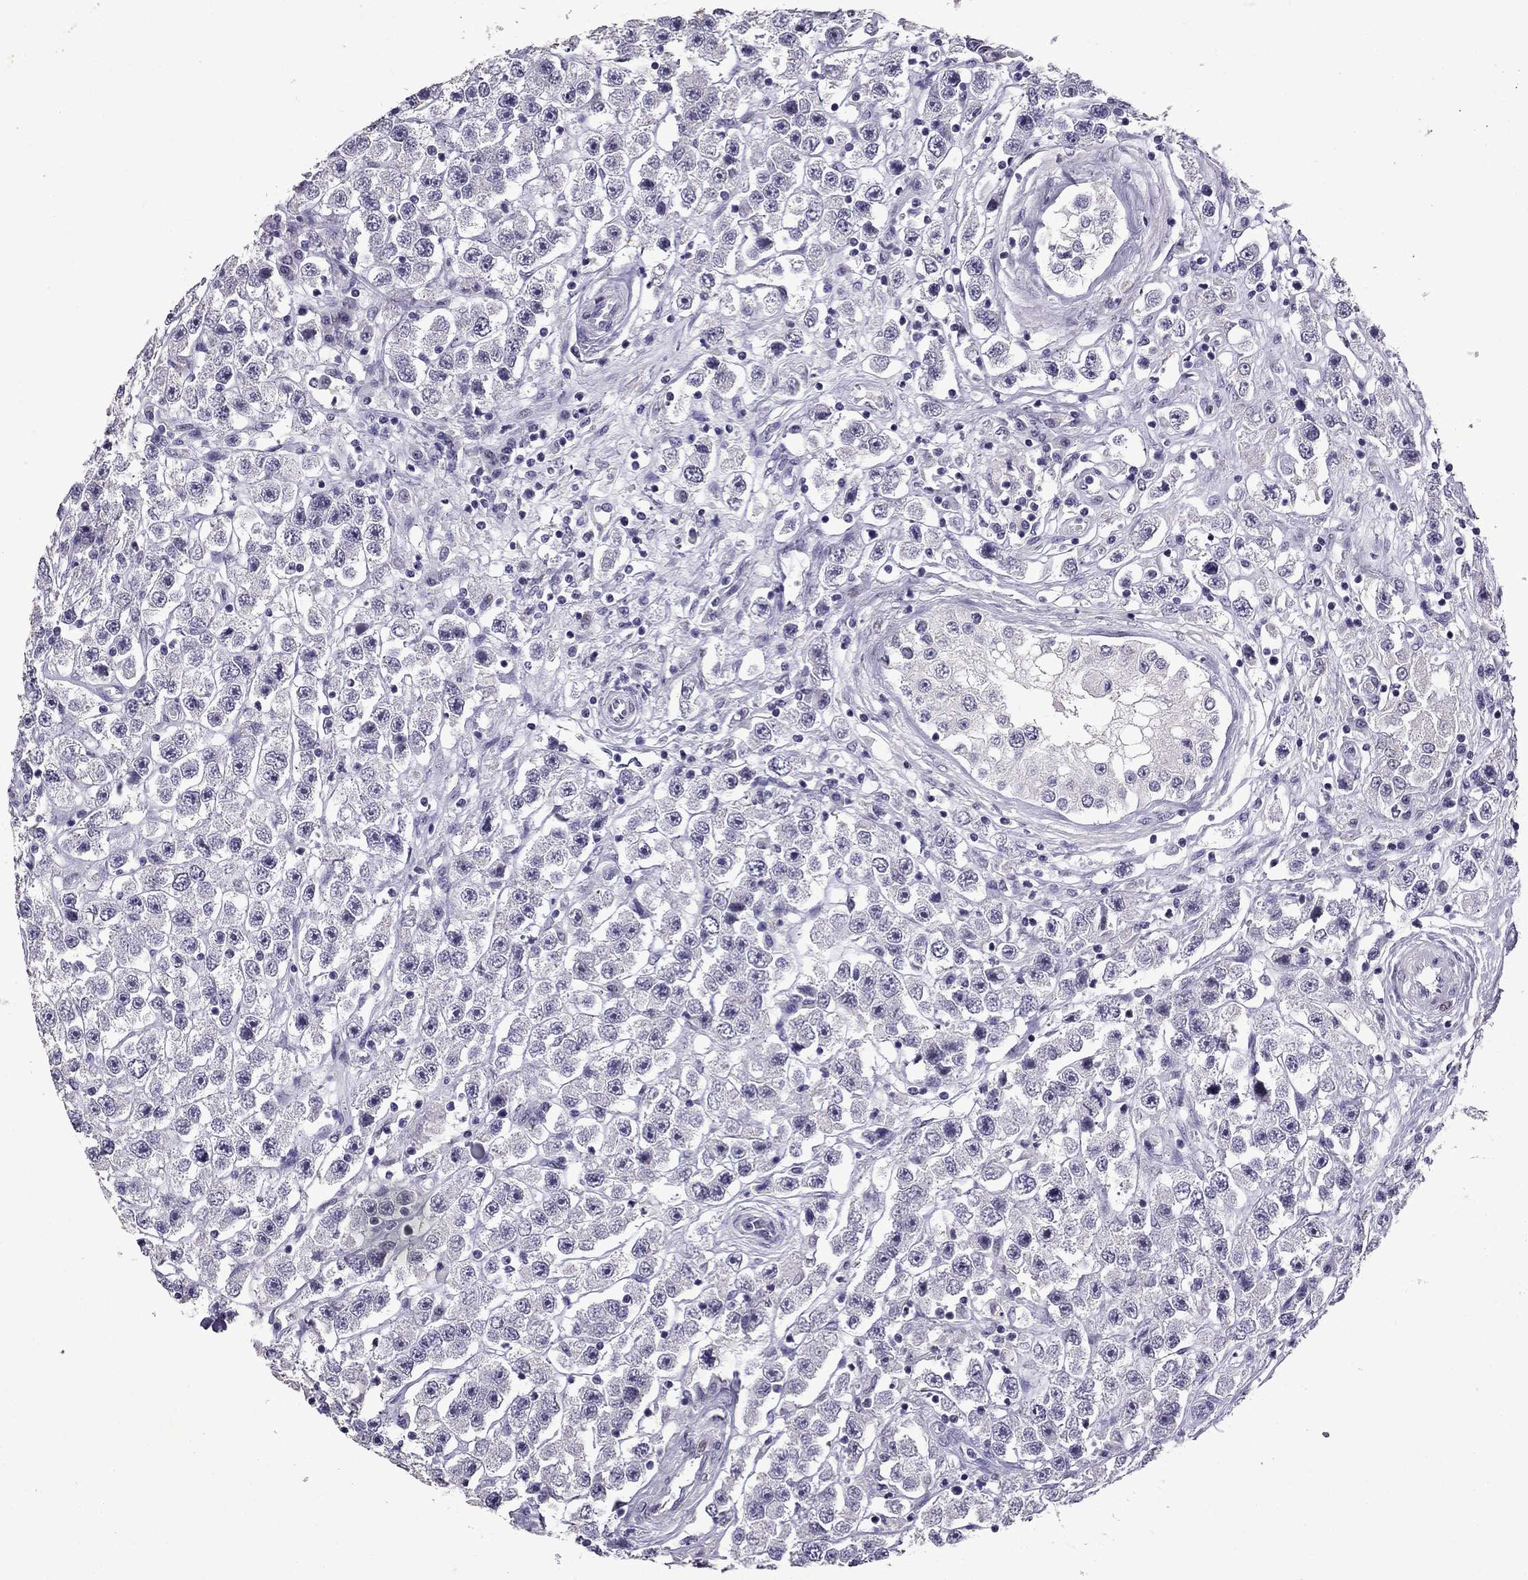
{"staining": {"intensity": "negative", "quantity": "none", "location": "none"}, "tissue": "testis cancer", "cell_type": "Tumor cells", "image_type": "cancer", "snomed": [{"axis": "morphology", "description": "Seminoma, NOS"}, {"axis": "topography", "description": "Testis"}], "caption": "Immunohistochemistry histopathology image of human testis cancer (seminoma) stained for a protein (brown), which displays no staining in tumor cells.", "gene": "TTN", "patient": {"sex": "male", "age": 45}}